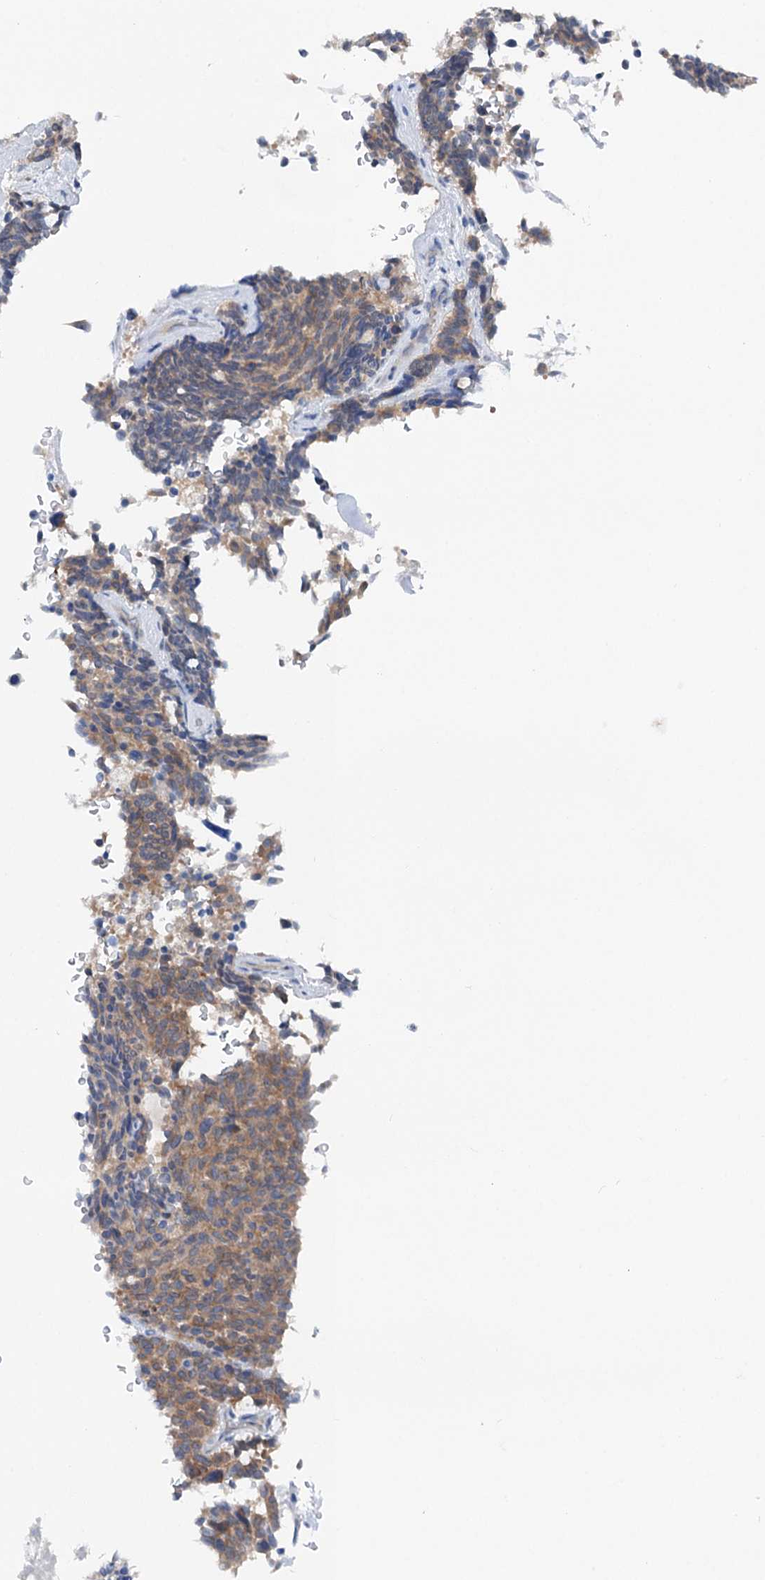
{"staining": {"intensity": "moderate", "quantity": "25%-75%", "location": "cytoplasmic/membranous"}, "tissue": "carcinoid", "cell_type": "Tumor cells", "image_type": "cancer", "snomed": [{"axis": "morphology", "description": "Carcinoid, malignant, NOS"}, {"axis": "topography", "description": "Pancreas"}], "caption": "IHC of malignant carcinoid shows medium levels of moderate cytoplasmic/membranous positivity in about 25%-75% of tumor cells.", "gene": "SHROOM1", "patient": {"sex": "female", "age": 54}}